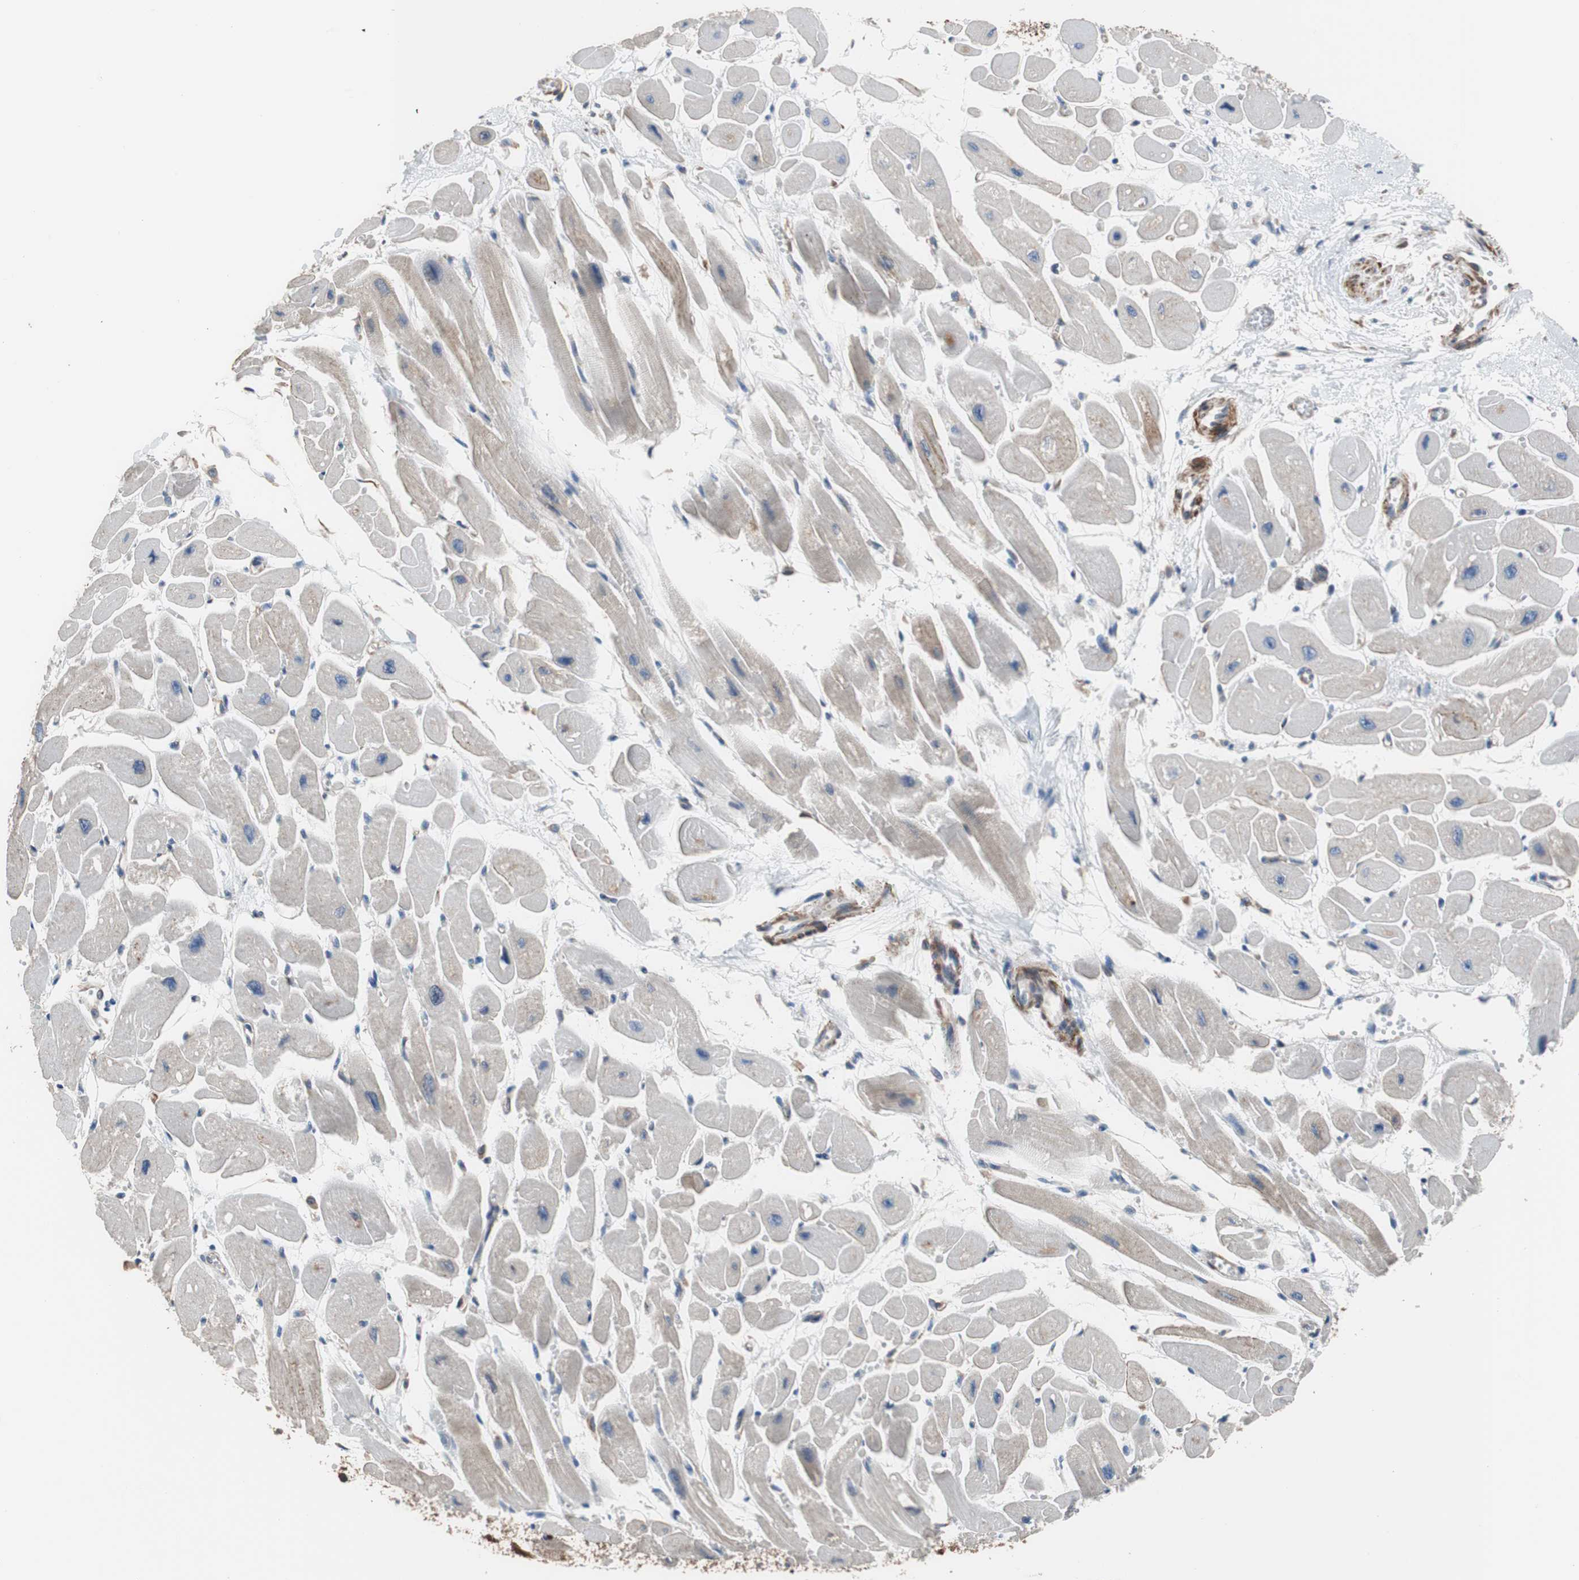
{"staining": {"intensity": "weak", "quantity": "<25%", "location": "cytoplasmic/membranous"}, "tissue": "heart muscle", "cell_type": "Cardiomyocytes", "image_type": "normal", "snomed": [{"axis": "morphology", "description": "Normal tissue, NOS"}, {"axis": "topography", "description": "Heart"}], "caption": "This is a histopathology image of immunohistochemistry staining of normal heart muscle, which shows no staining in cardiomyocytes. (DAB immunohistochemistry (IHC) visualized using brightfield microscopy, high magnification).", "gene": "PBXIP1", "patient": {"sex": "female", "age": 54}}